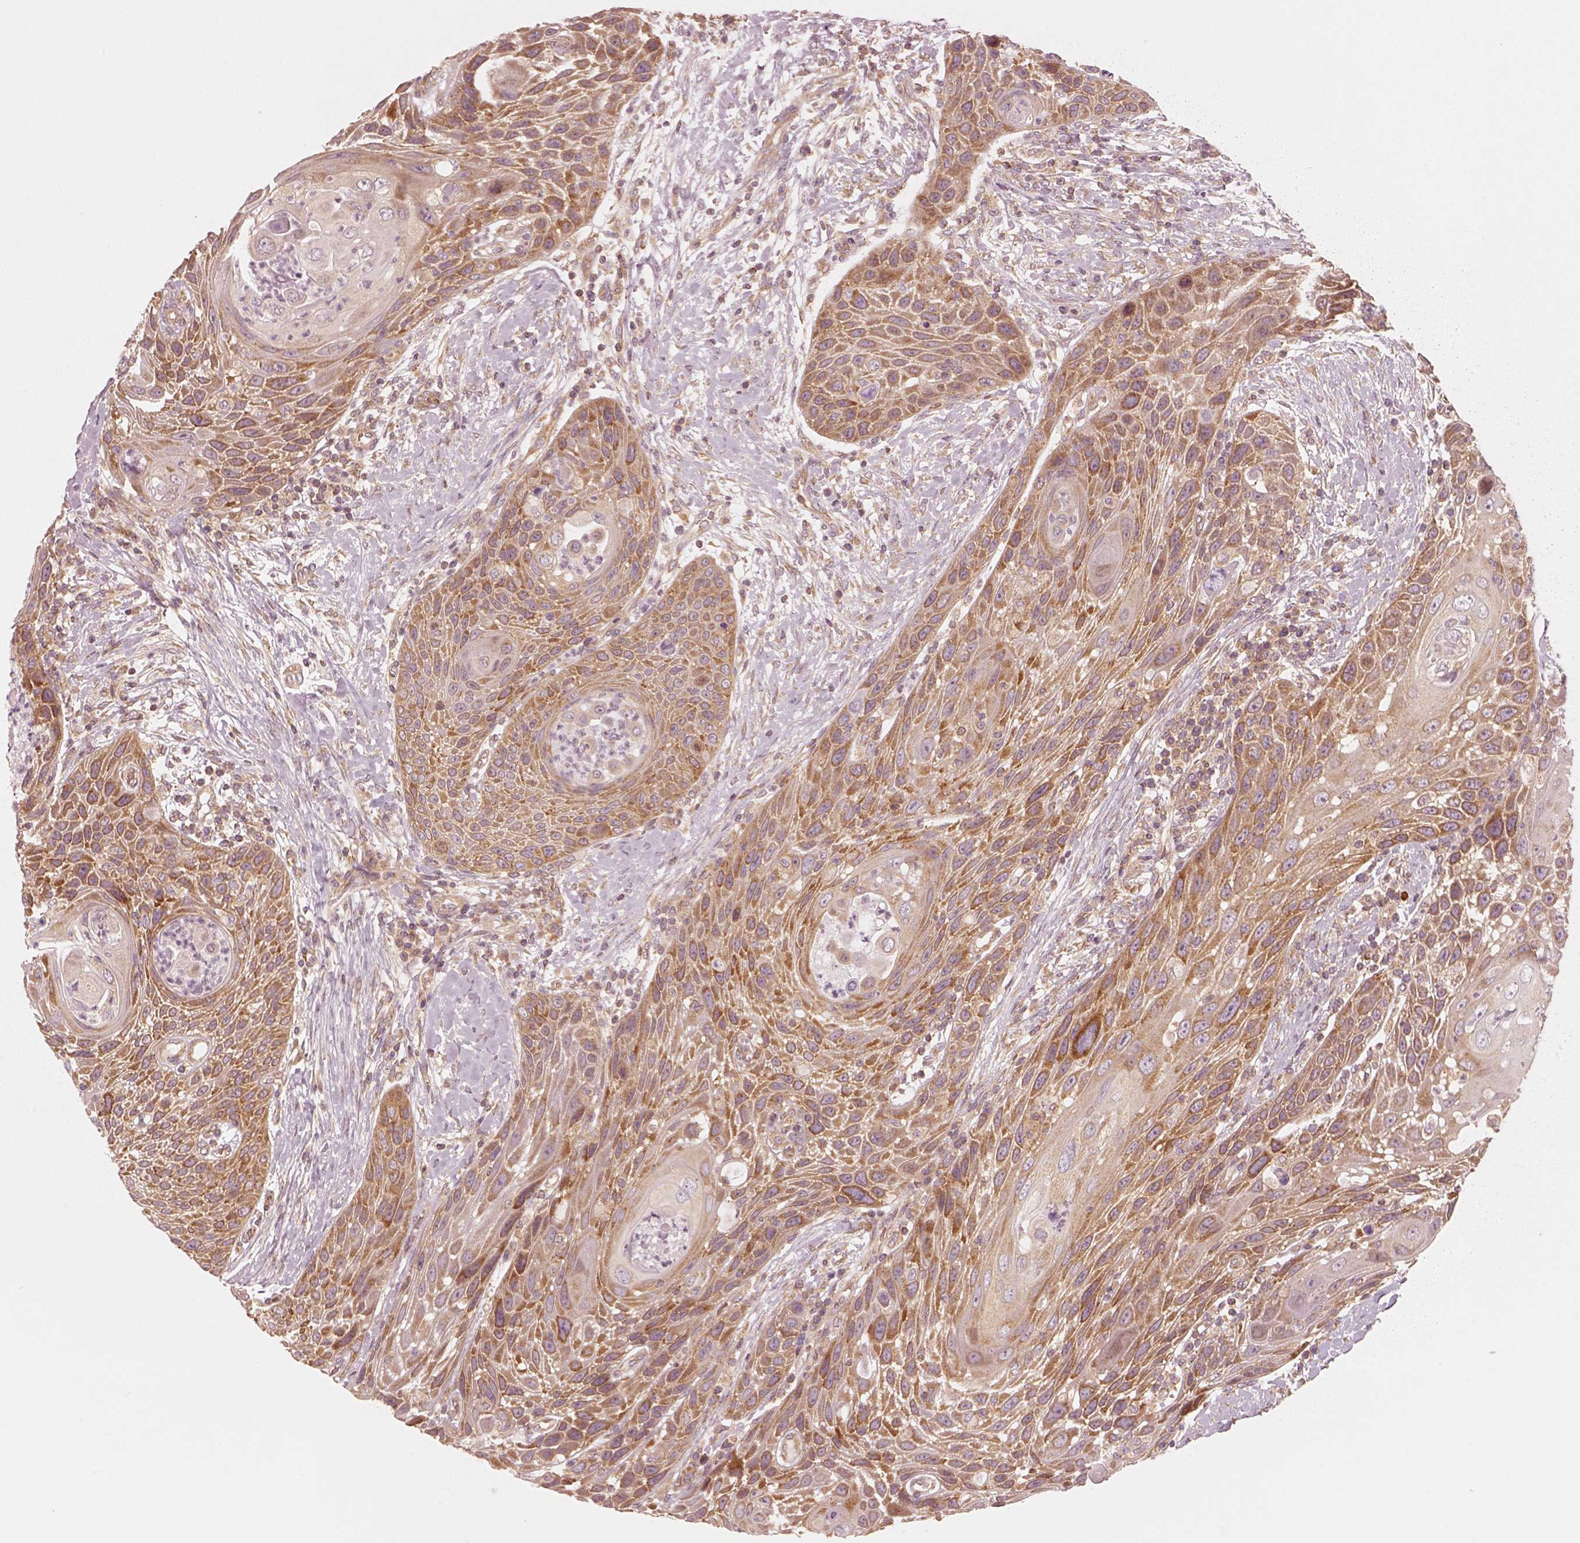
{"staining": {"intensity": "moderate", "quantity": ">75%", "location": "cytoplasmic/membranous"}, "tissue": "head and neck cancer", "cell_type": "Tumor cells", "image_type": "cancer", "snomed": [{"axis": "morphology", "description": "Squamous cell carcinoma, NOS"}, {"axis": "topography", "description": "Head-Neck"}], "caption": "Immunohistochemical staining of human squamous cell carcinoma (head and neck) exhibits medium levels of moderate cytoplasmic/membranous protein staining in approximately >75% of tumor cells. The staining is performed using DAB brown chromogen to label protein expression. The nuclei are counter-stained blue using hematoxylin.", "gene": "CNOT2", "patient": {"sex": "male", "age": 69}}